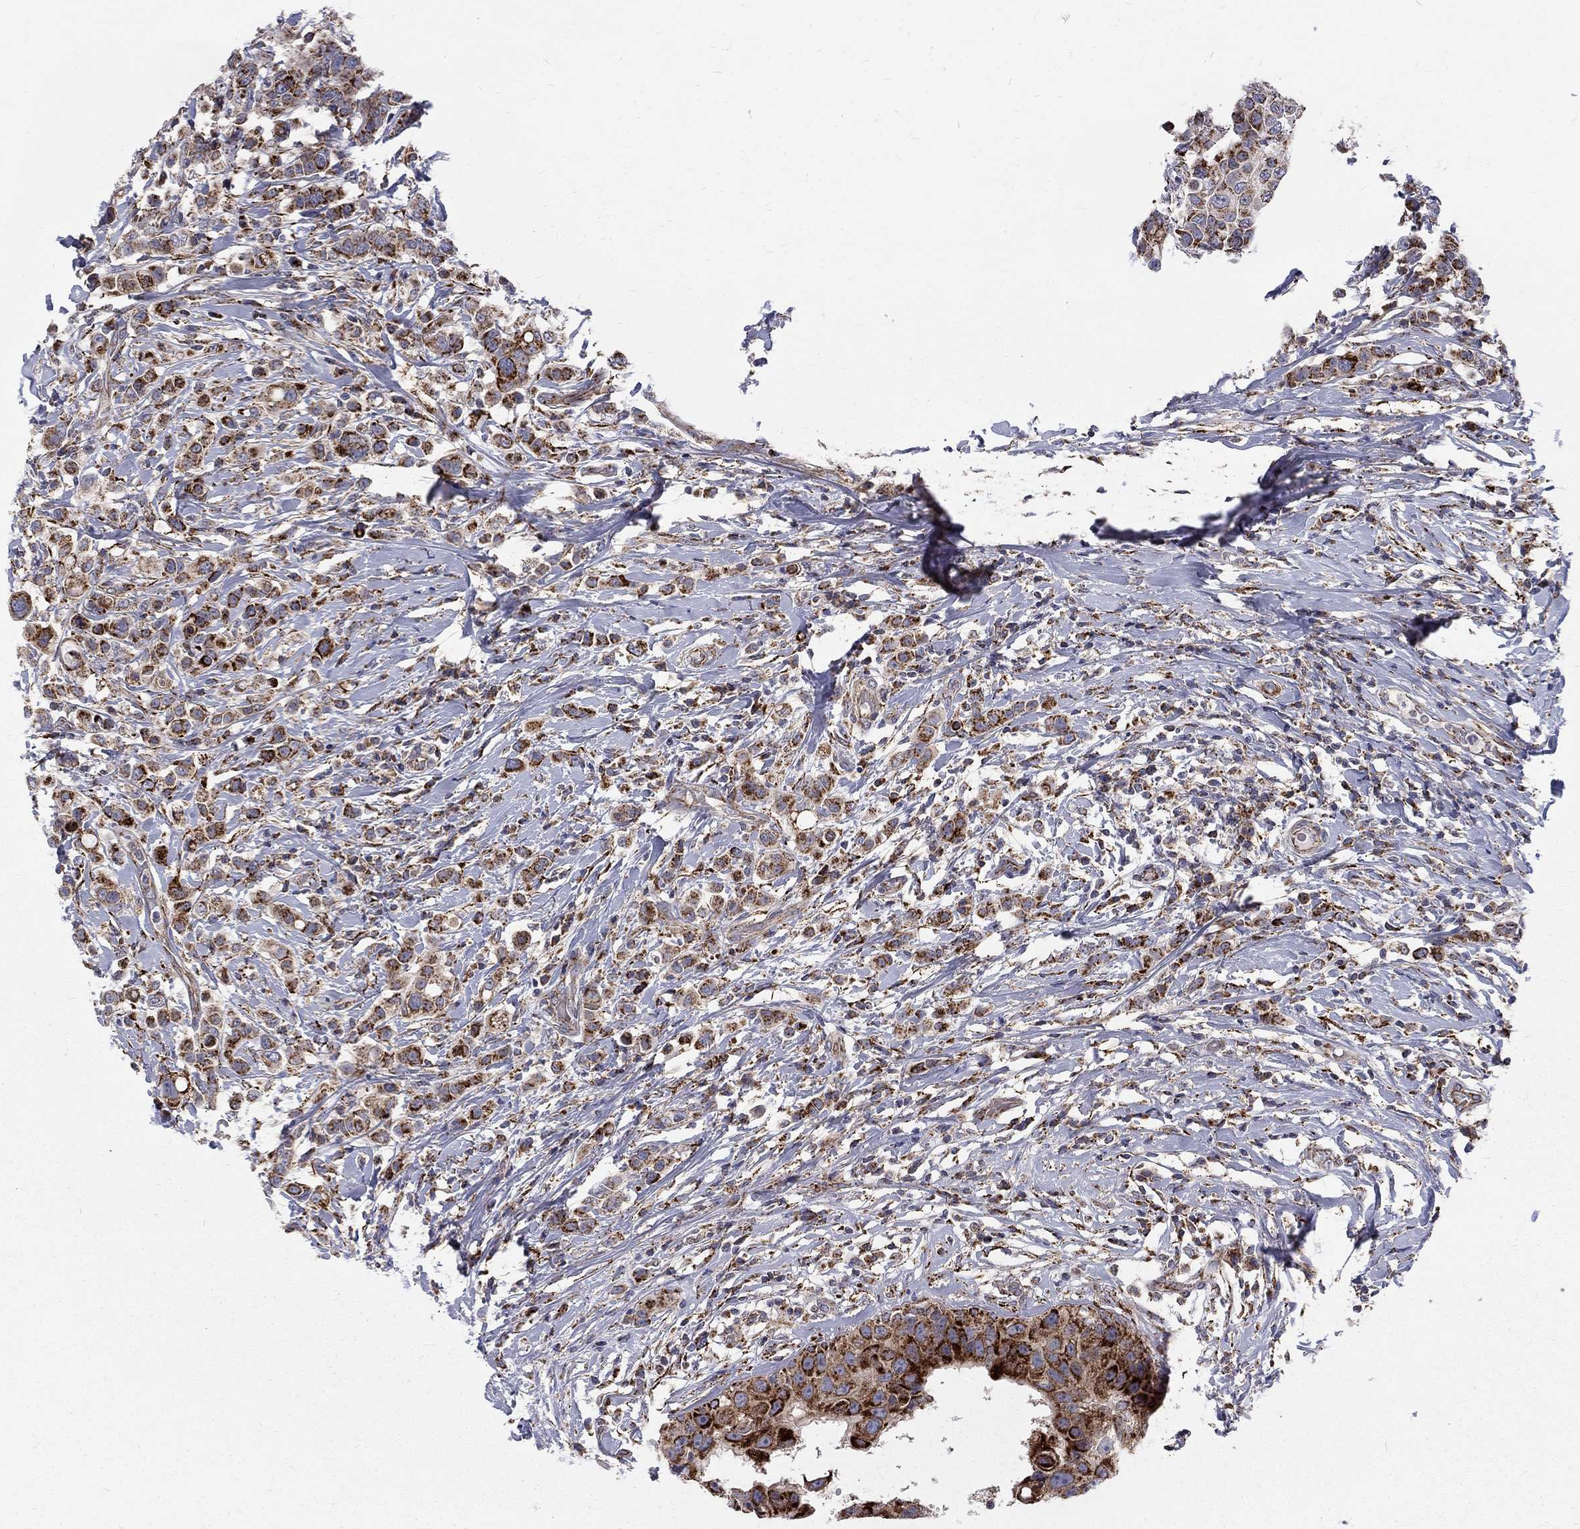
{"staining": {"intensity": "strong", "quantity": ">75%", "location": "cytoplasmic/membranous"}, "tissue": "breast cancer", "cell_type": "Tumor cells", "image_type": "cancer", "snomed": [{"axis": "morphology", "description": "Duct carcinoma"}, {"axis": "topography", "description": "Breast"}], "caption": "Breast cancer (infiltrating ductal carcinoma) stained with DAB immunohistochemistry displays high levels of strong cytoplasmic/membranous positivity in about >75% of tumor cells. (brown staining indicates protein expression, while blue staining denotes nuclei).", "gene": "ALDH1B1", "patient": {"sex": "female", "age": 27}}